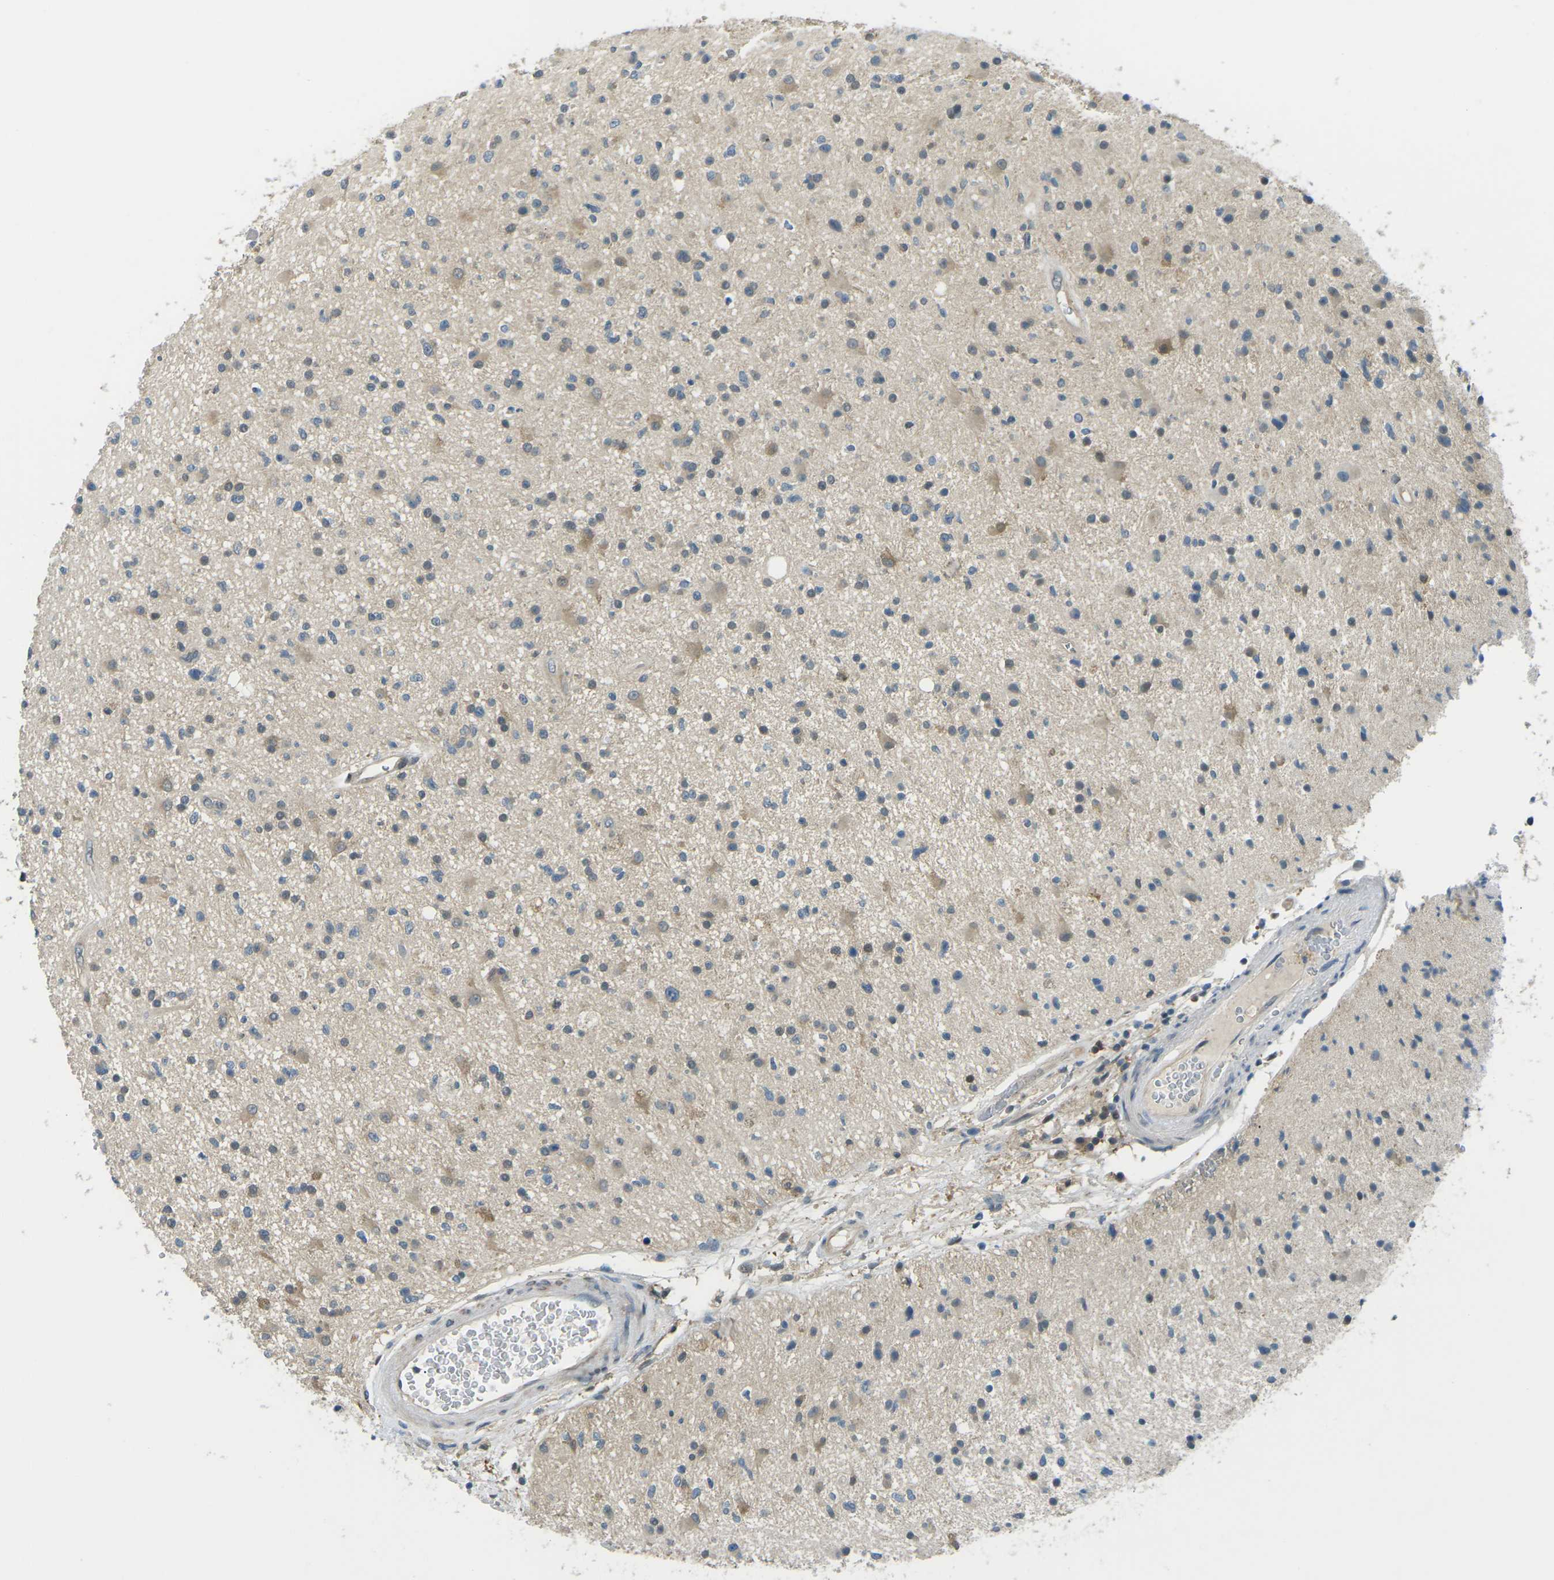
{"staining": {"intensity": "moderate", "quantity": "25%-75%", "location": "cytoplasmic/membranous"}, "tissue": "glioma", "cell_type": "Tumor cells", "image_type": "cancer", "snomed": [{"axis": "morphology", "description": "Glioma, malignant, High grade"}, {"axis": "topography", "description": "Brain"}], "caption": "Glioma tissue demonstrates moderate cytoplasmic/membranous positivity in about 25%-75% of tumor cells", "gene": "PIEZO2", "patient": {"sex": "male", "age": 33}}